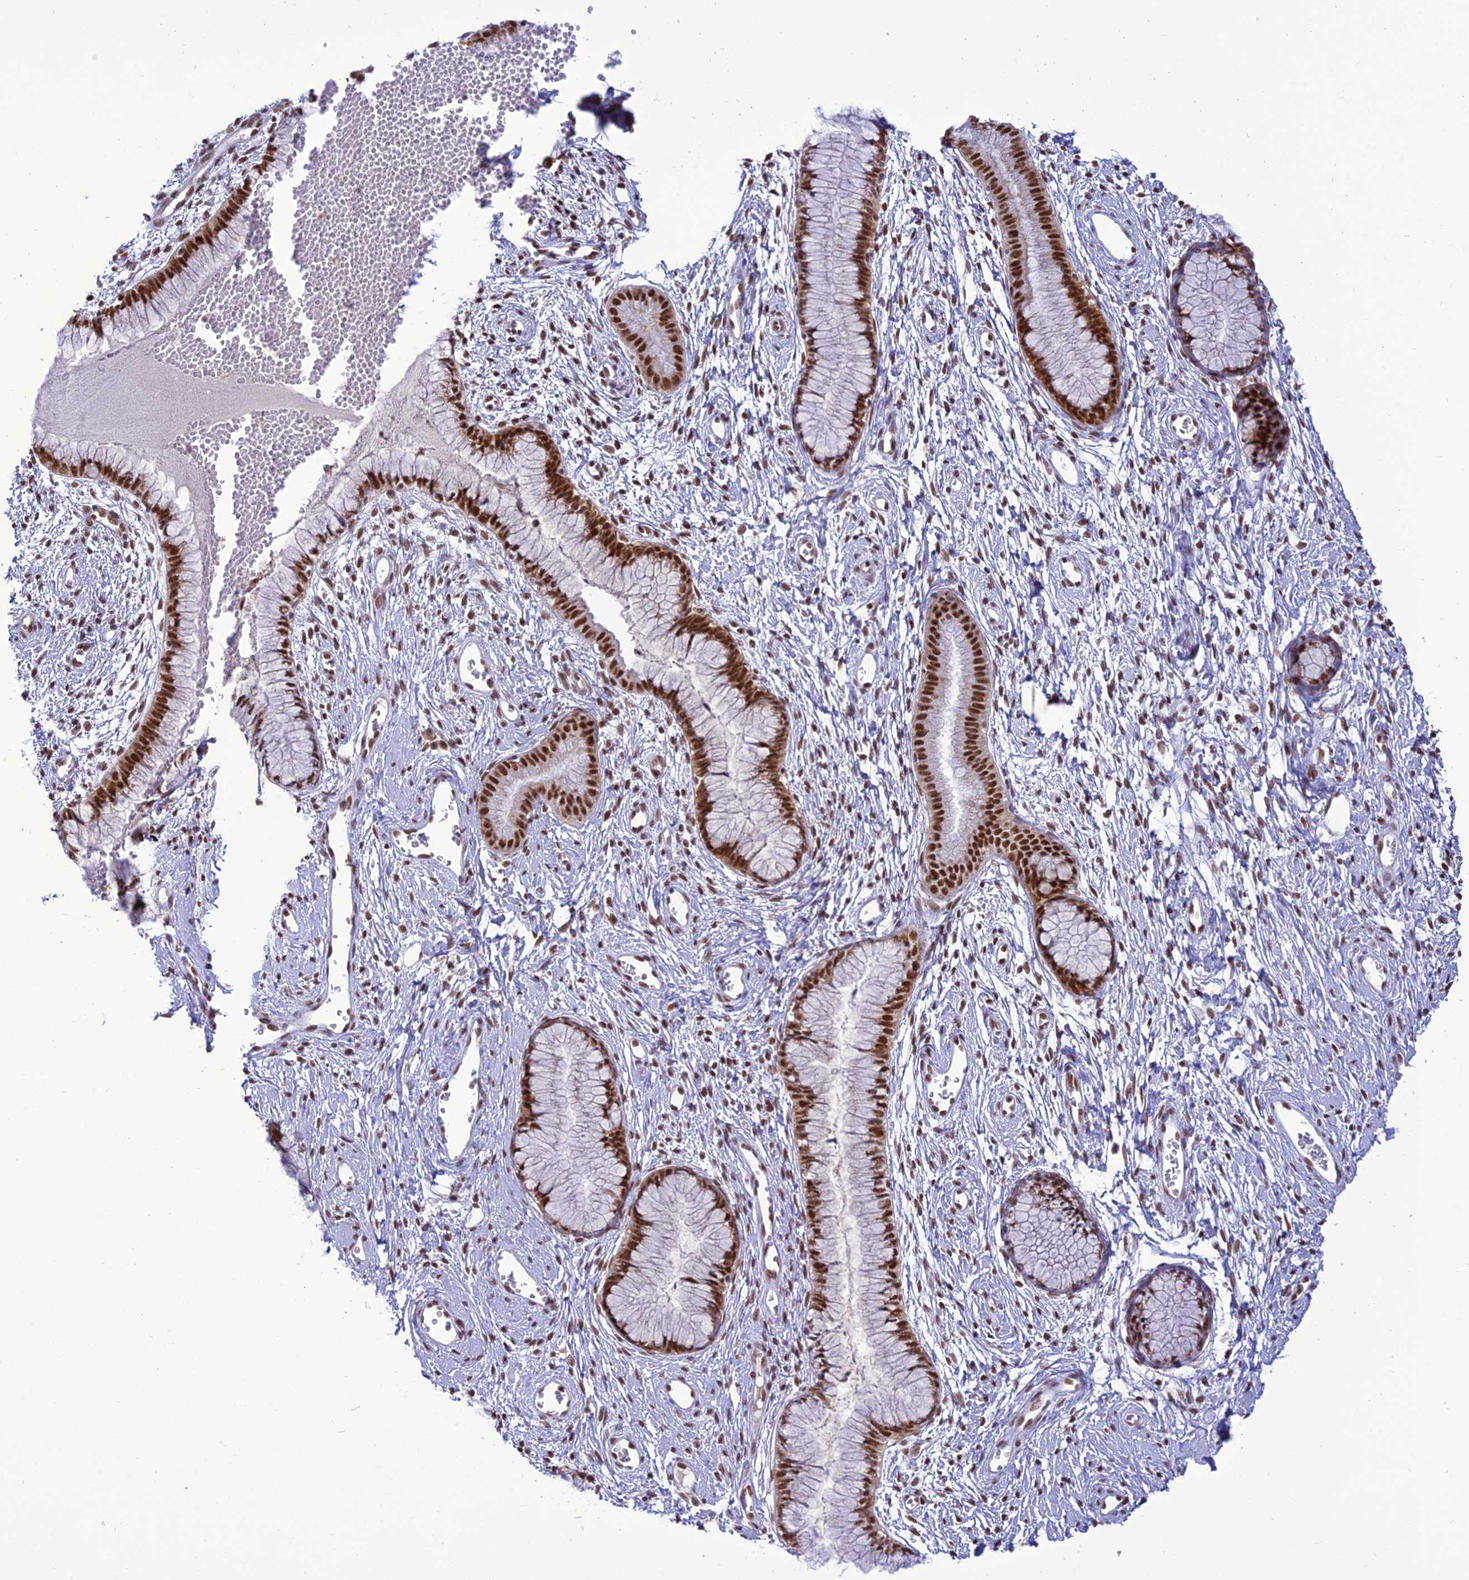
{"staining": {"intensity": "strong", "quantity": ">75%", "location": "nuclear"}, "tissue": "cervix", "cell_type": "Glandular cells", "image_type": "normal", "snomed": [{"axis": "morphology", "description": "Normal tissue, NOS"}, {"axis": "topography", "description": "Cervix"}], "caption": "Strong nuclear staining is seen in about >75% of glandular cells in unremarkable cervix. Nuclei are stained in blue.", "gene": "DDX1", "patient": {"sex": "female", "age": 42}}